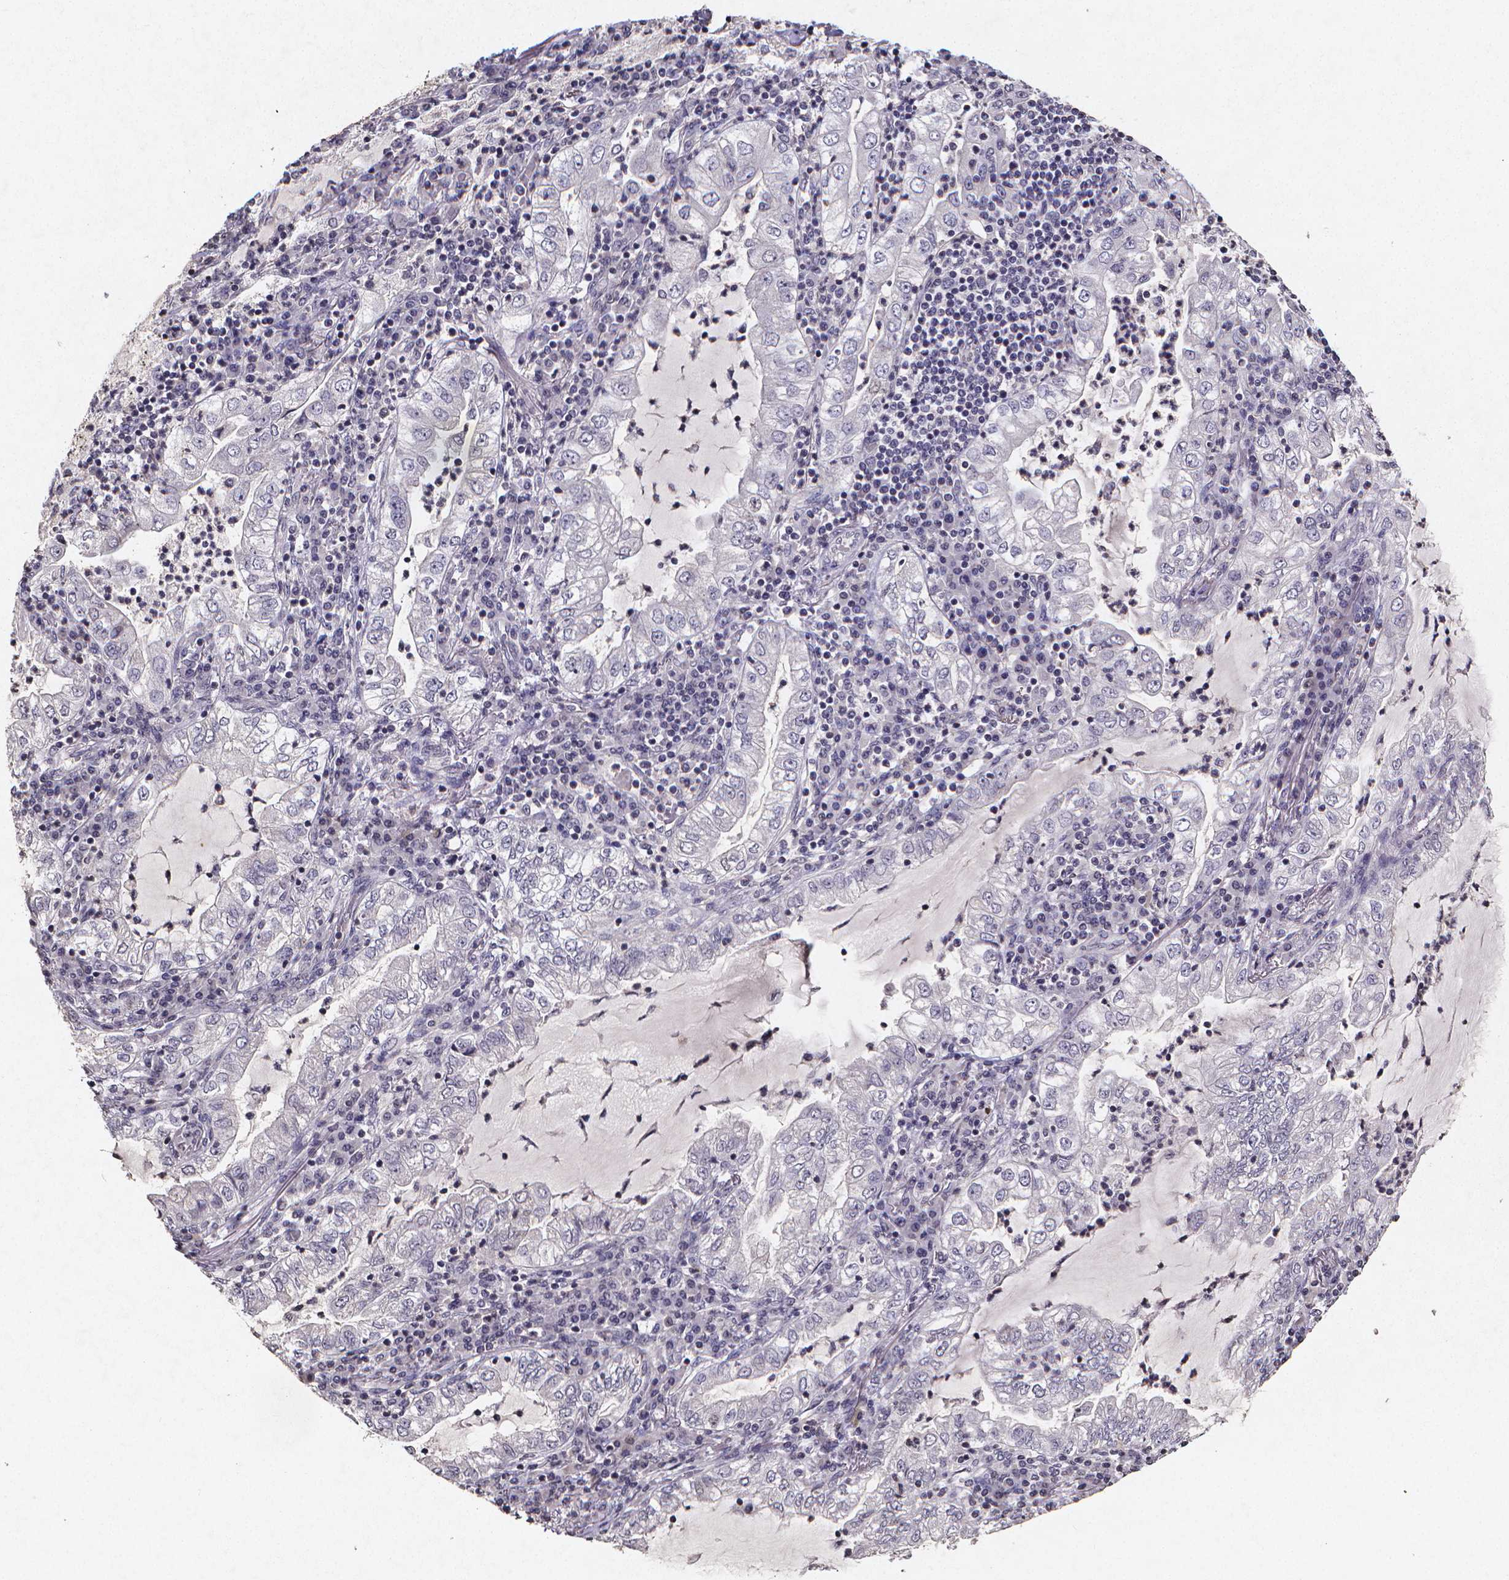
{"staining": {"intensity": "negative", "quantity": "none", "location": "none"}, "tissue": "lung cancer", "cell_type": "Tumor cells", "image_type": "cancer", "snomed": [{"axis": "morphology", "description": "Adenocarcinoma, NOS"}, {"axis": "topography", "description": "Lung"}], "caption": "Tumor cells show no significant expression in lung cancer (adenocarcinoma).", "gene": "TP73", "patient": {"sex": "female", "age": 73}}